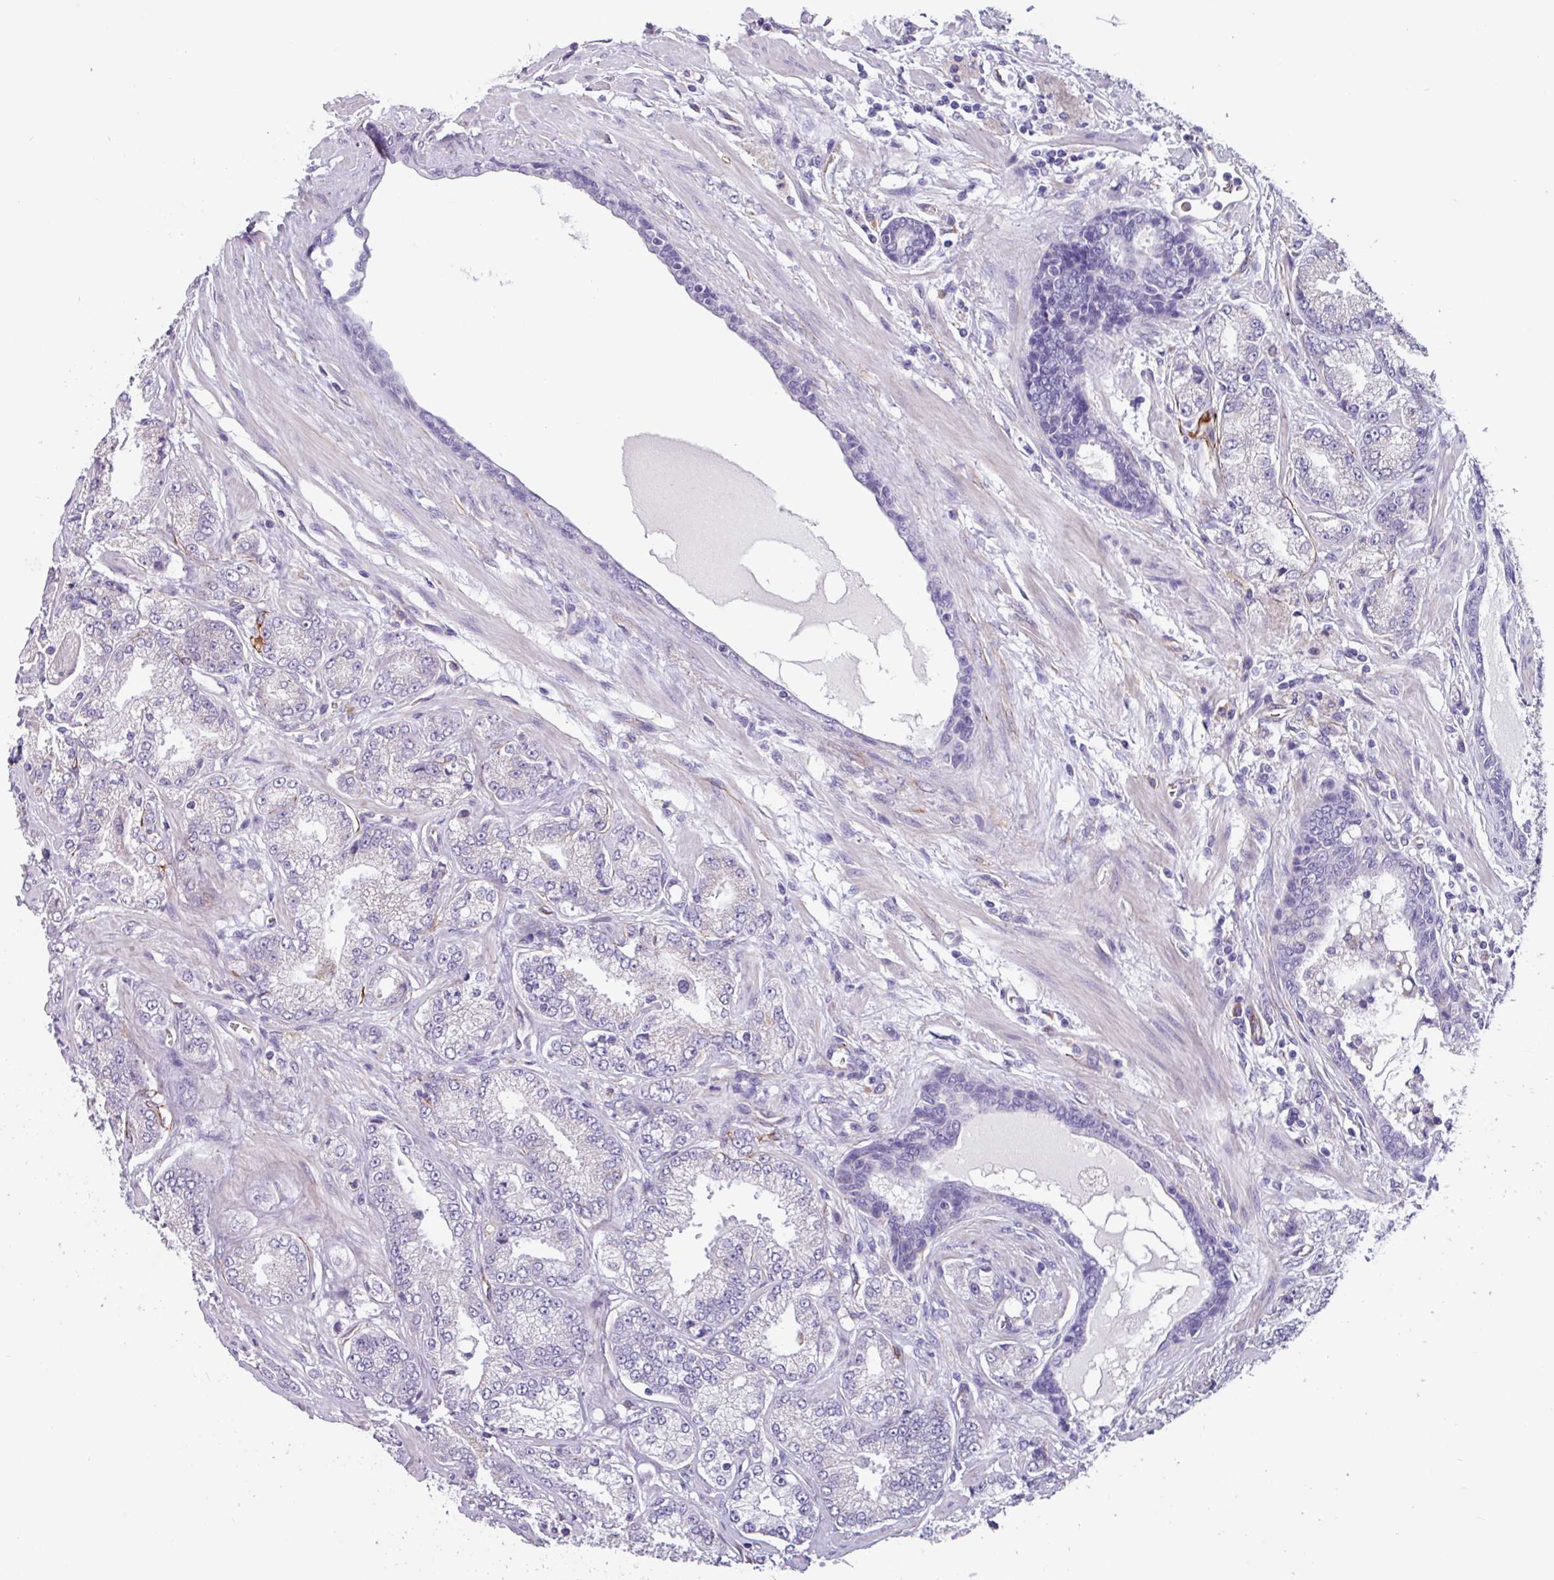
{"staining": {"intensity": "negative", "quantity": "none", "location": "none"}, "tissue": "prostate cancer", "cell_type": "Tumor cells", "image_type": "cancer", "snomed": [{"axis": "morphology", "description": "Adenocarcinoma, High grade"}, {"axis": "topography", "description": "Prostate"}], "caption": "There is no significant positivity in tumor cells of prostate cancer (high-grade adenocarcinoma).", "gene": "BTD", "patient": {"sex": "male", "age": 68}}